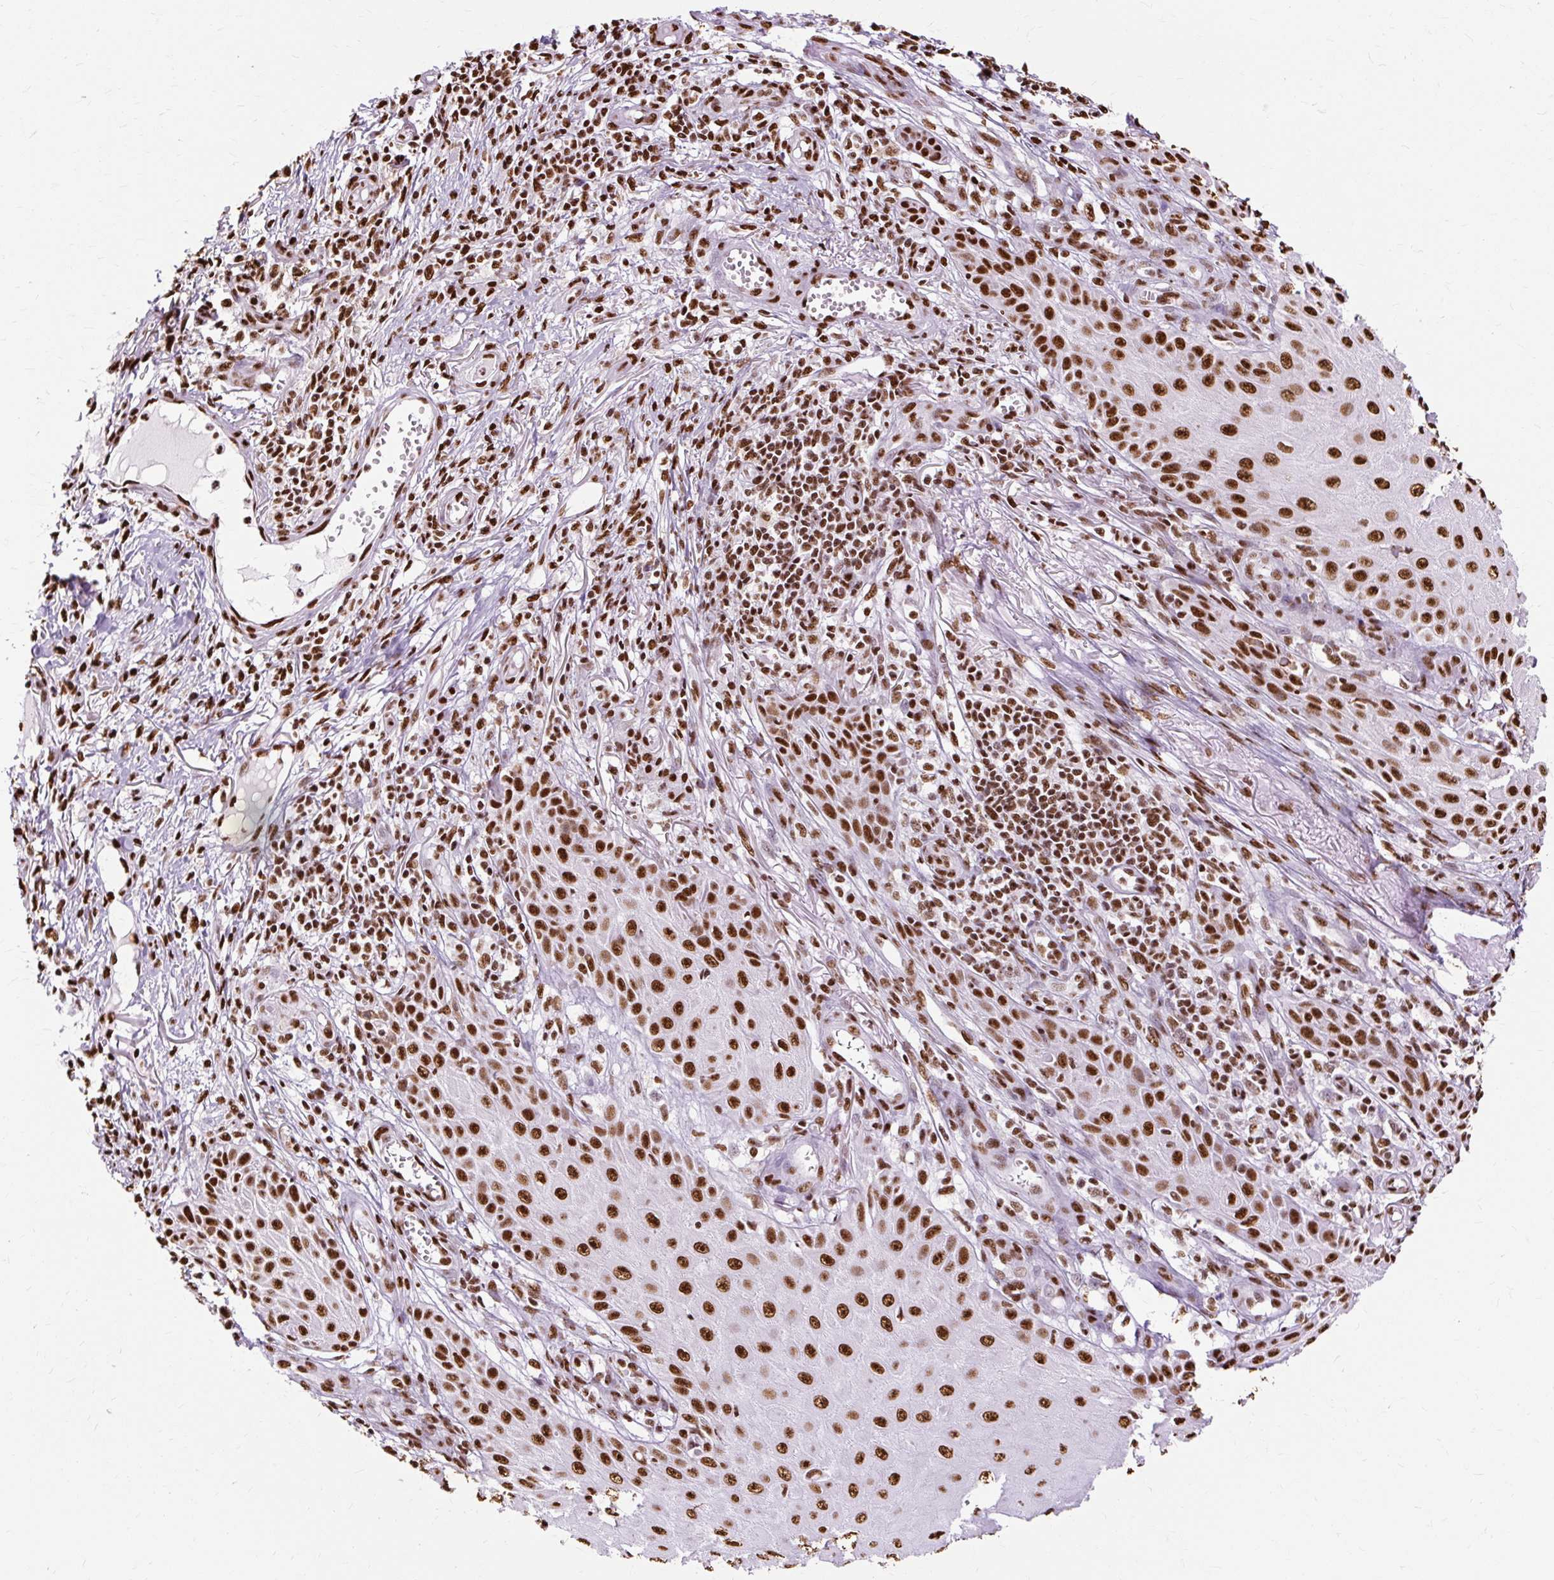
{"staining": {"intensity": "strong", "quantity": ">75%", "location": "nuclear"}, "tissue": "skin cancer", "cell_type": "Tumor cells", "image_type": "cancer", "snomed": [{"axis": "morphology", "description": "Squamous cell carcinoma, NOS"}, {"axis": "topography", "description": "Skin"}], "caption": "The immunohistochemical stain highlights strong nuclear staining in tumor cells of skin cancer (squamous cell carcinoma) tissue.", "gene": "XRCC6", "patient": {"sex": "female", "age": 73}}